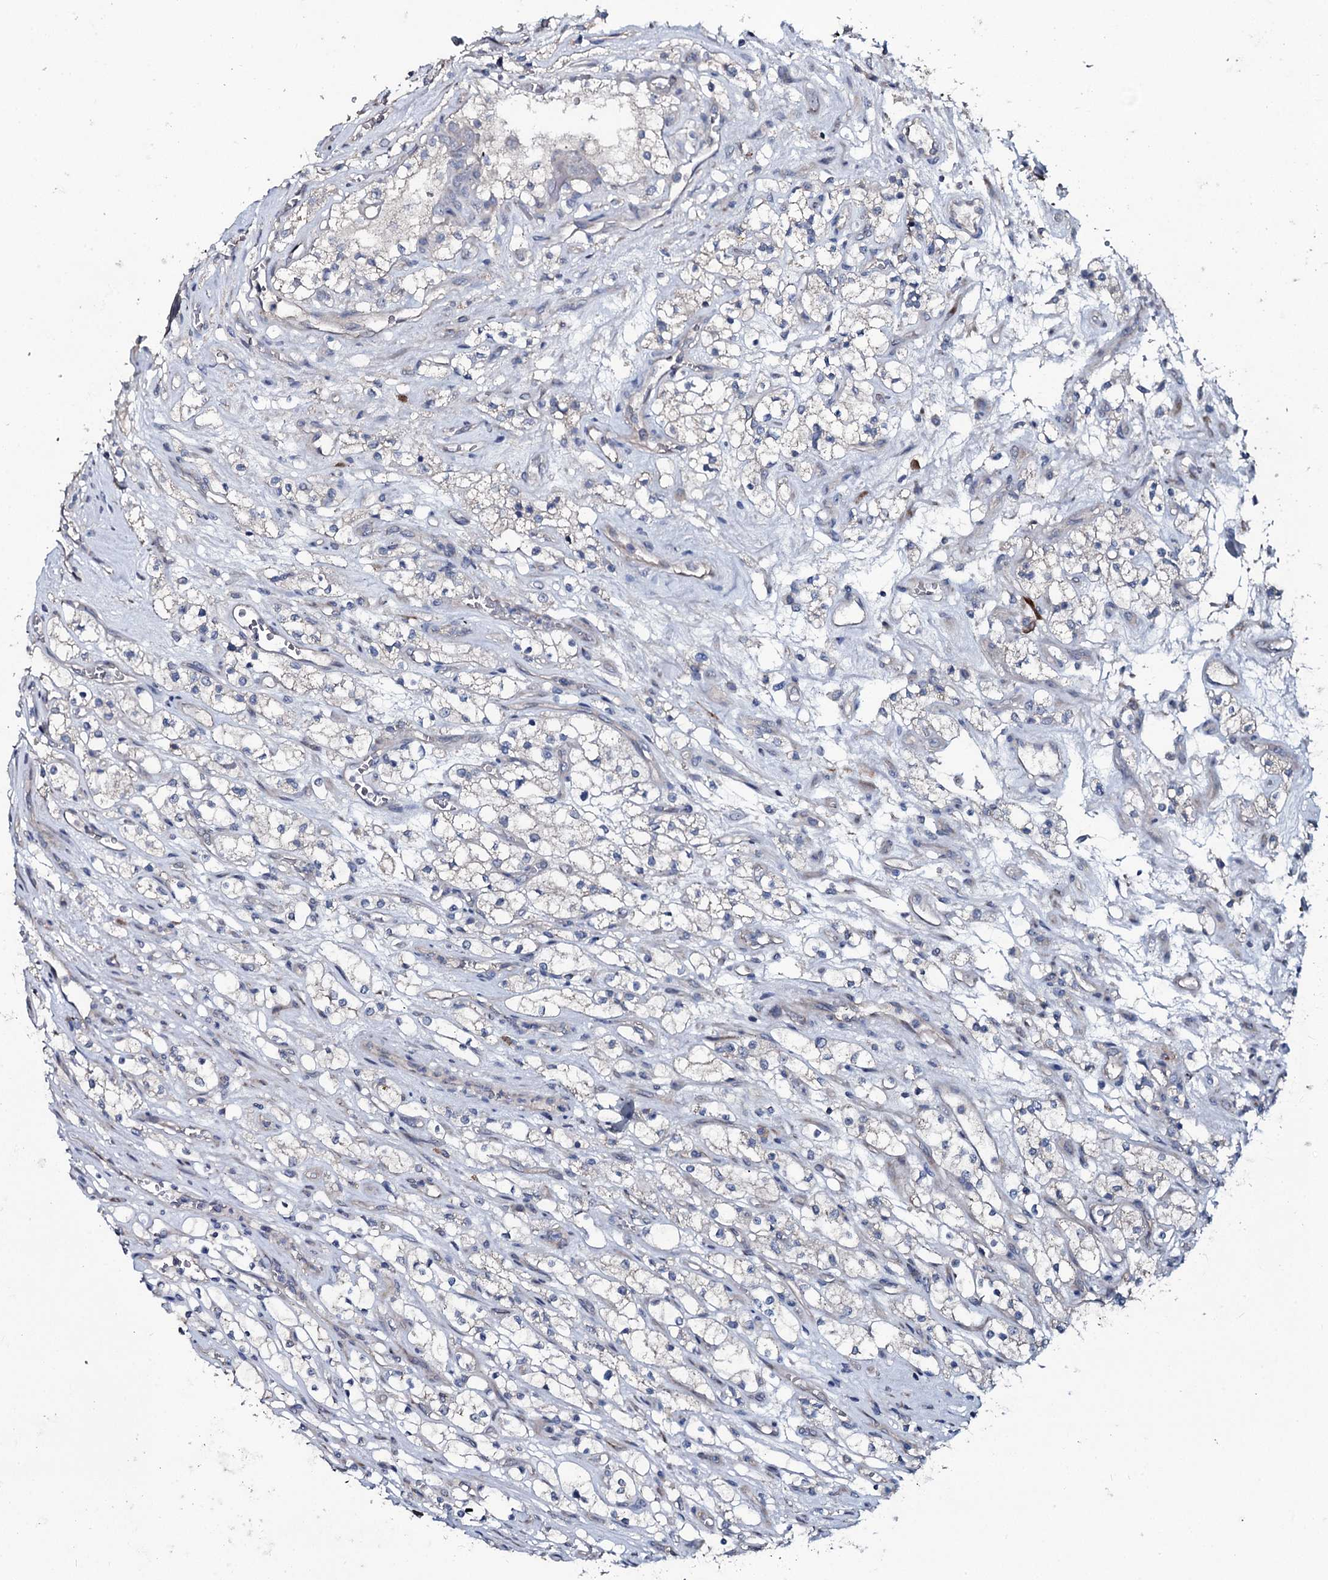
{"staining": {"intensity": "negative", "quantity": "none", "location": "none"}, "tissue": "renal cancer", "cell_type": "Tumor cells", "image_type": "cancer", "snomed": [{"axis": "morphology", "description": "Adenocarcinoma, NOS"}, {"axis": "topography", "description": "Kidney"}], "caption": "DAB immunohistochemical staining of human renal cancer shows no significant expression in tumor cells. Nuclei are stained in blue.", "gene": "IL12B", "patient": {"sex": "female", "age": 69}}